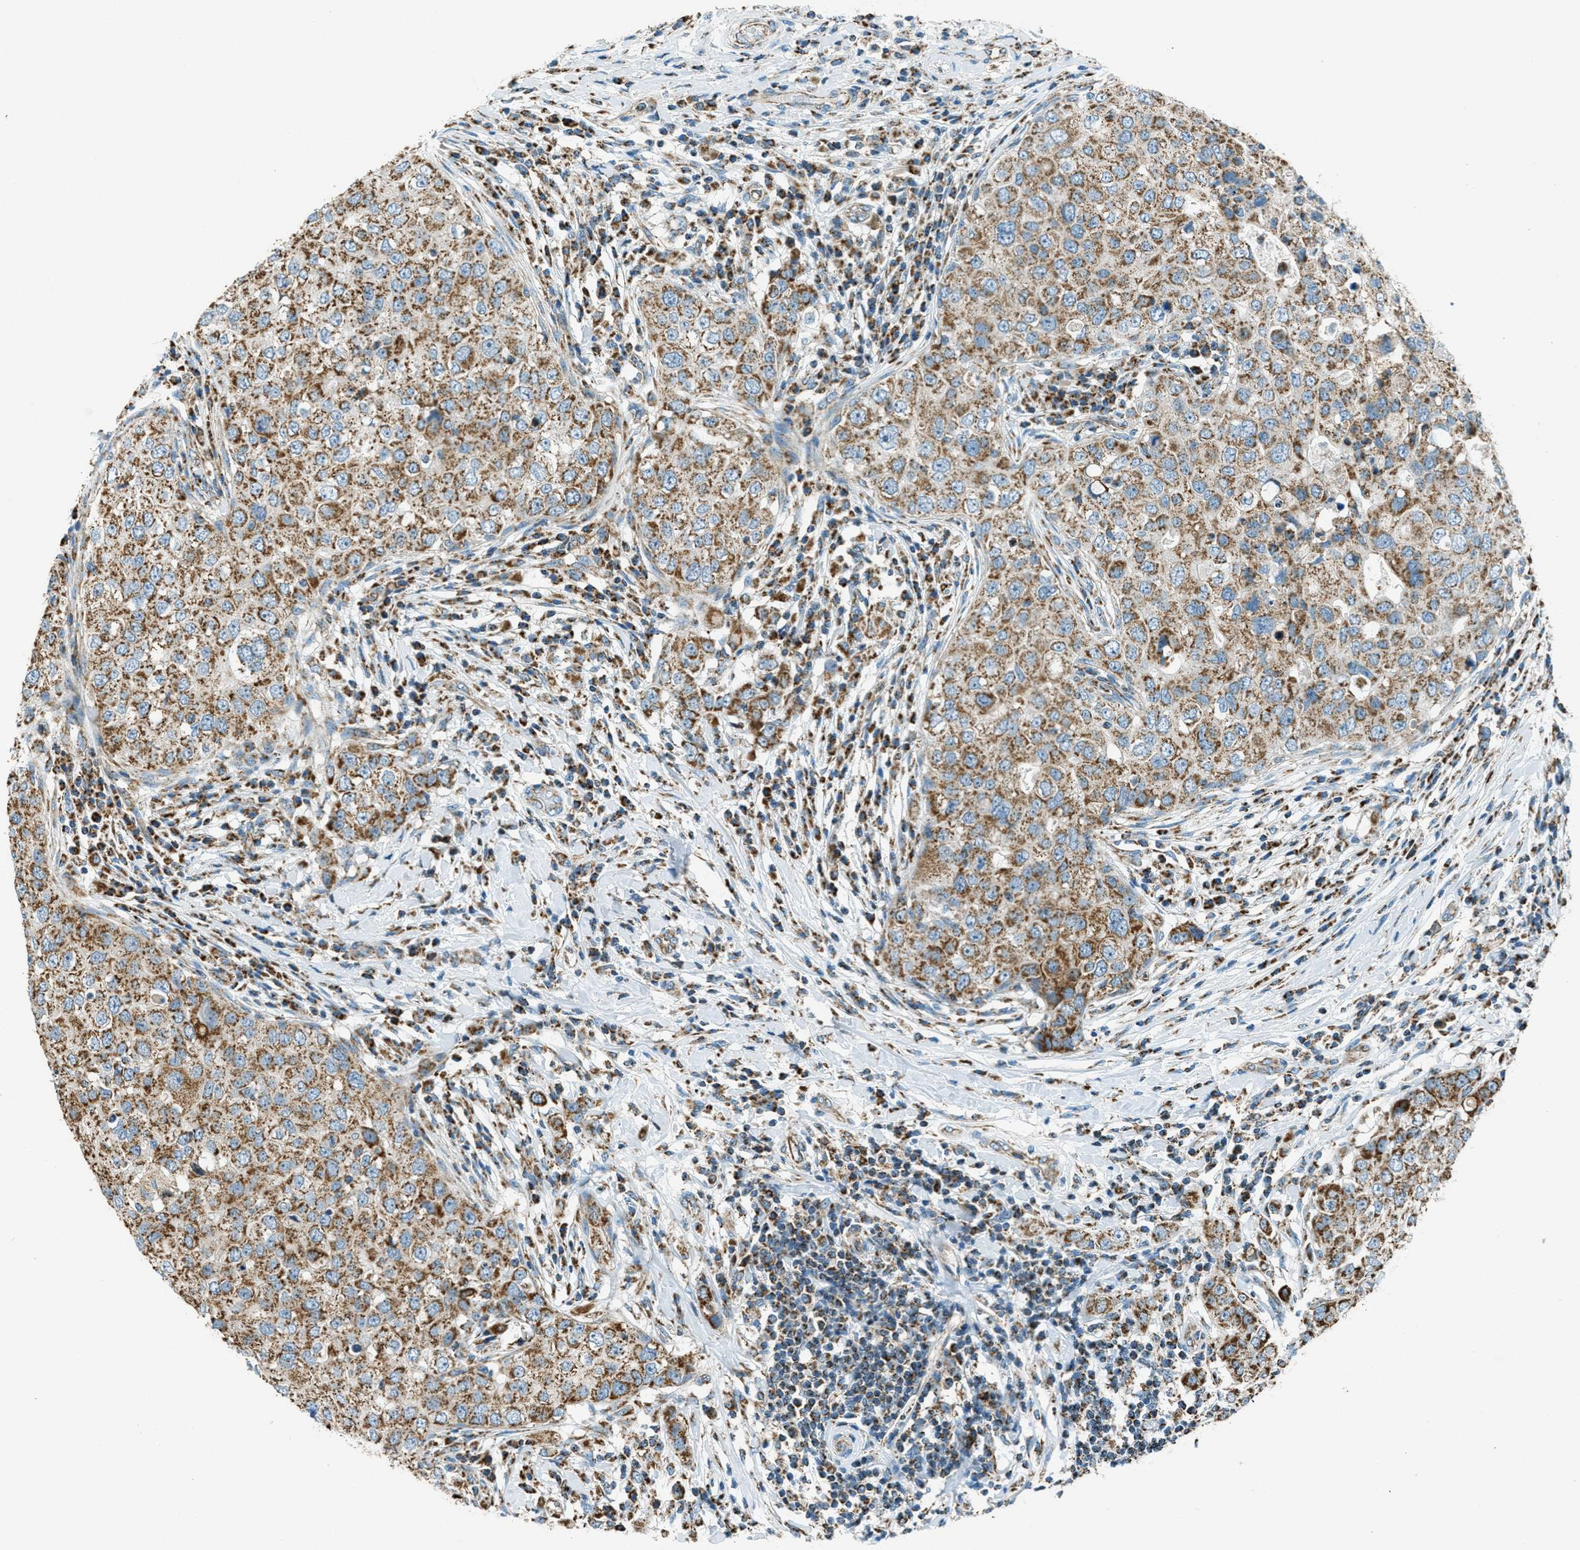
{"staining": {"intensity": "moderate", "quantity": ">75%", "location": "cytoplasmic/membranous"}, "tissue": "breast cancer", "cell_type": "Tumor cells", "image_type": "cancer", "snomed": [{"axis": "morphology", "description": "Duct carcinoma"}, {"axis": "topography", "description": "Breast"}], "caption": "Immunohistochemical staining of breast cancer (intraductal carcinoma) shows medium levels of moderate cytoplasmic/membranous protein staining in approximately >75% of tumor cells.", "gene": "CHST15", "patient": {"sex": "female", "age": 27}}